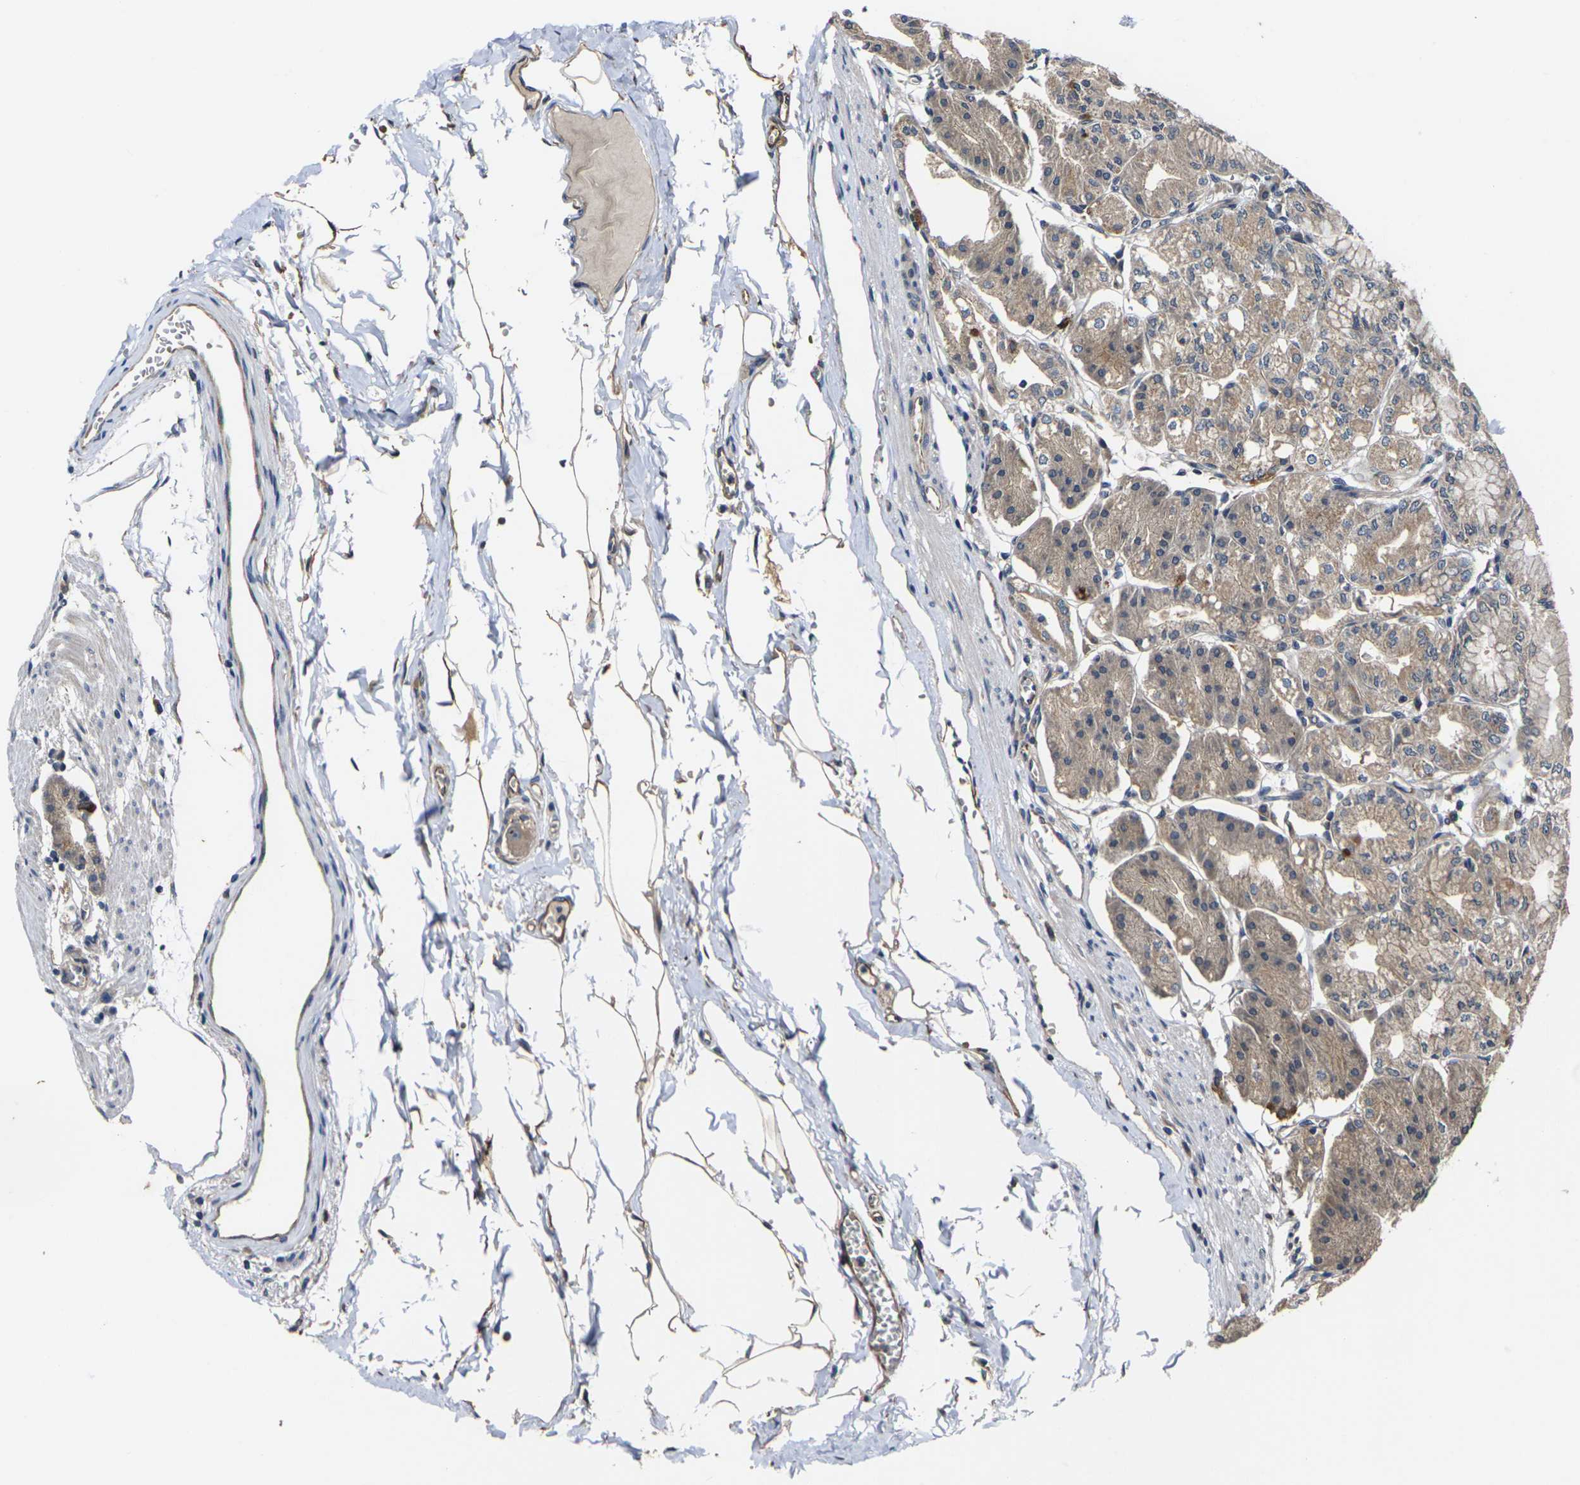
{"staining": {"intensity": "moderate", "quantity": ">75%", "location": "cytoplasmic/membranous"}, "tissue": "stomach", "cell_type": "Glandular cells", "image_type": "normal", "snomed": [{"axis": "morphology", "description": "Normal tissue, NOS"}, {"axis": "topography", "description": "Stomach, lower"}], "caption": "Brown immunohistochemical staining in benign human stomach displays moderate cytoplasmic/membranous staining in about >75% of glandular cells. (Brightfield microscopy of DAB IHC at high magnification).", "gene": "DKK2", "patient": {"sex": "male", "age": 71}}